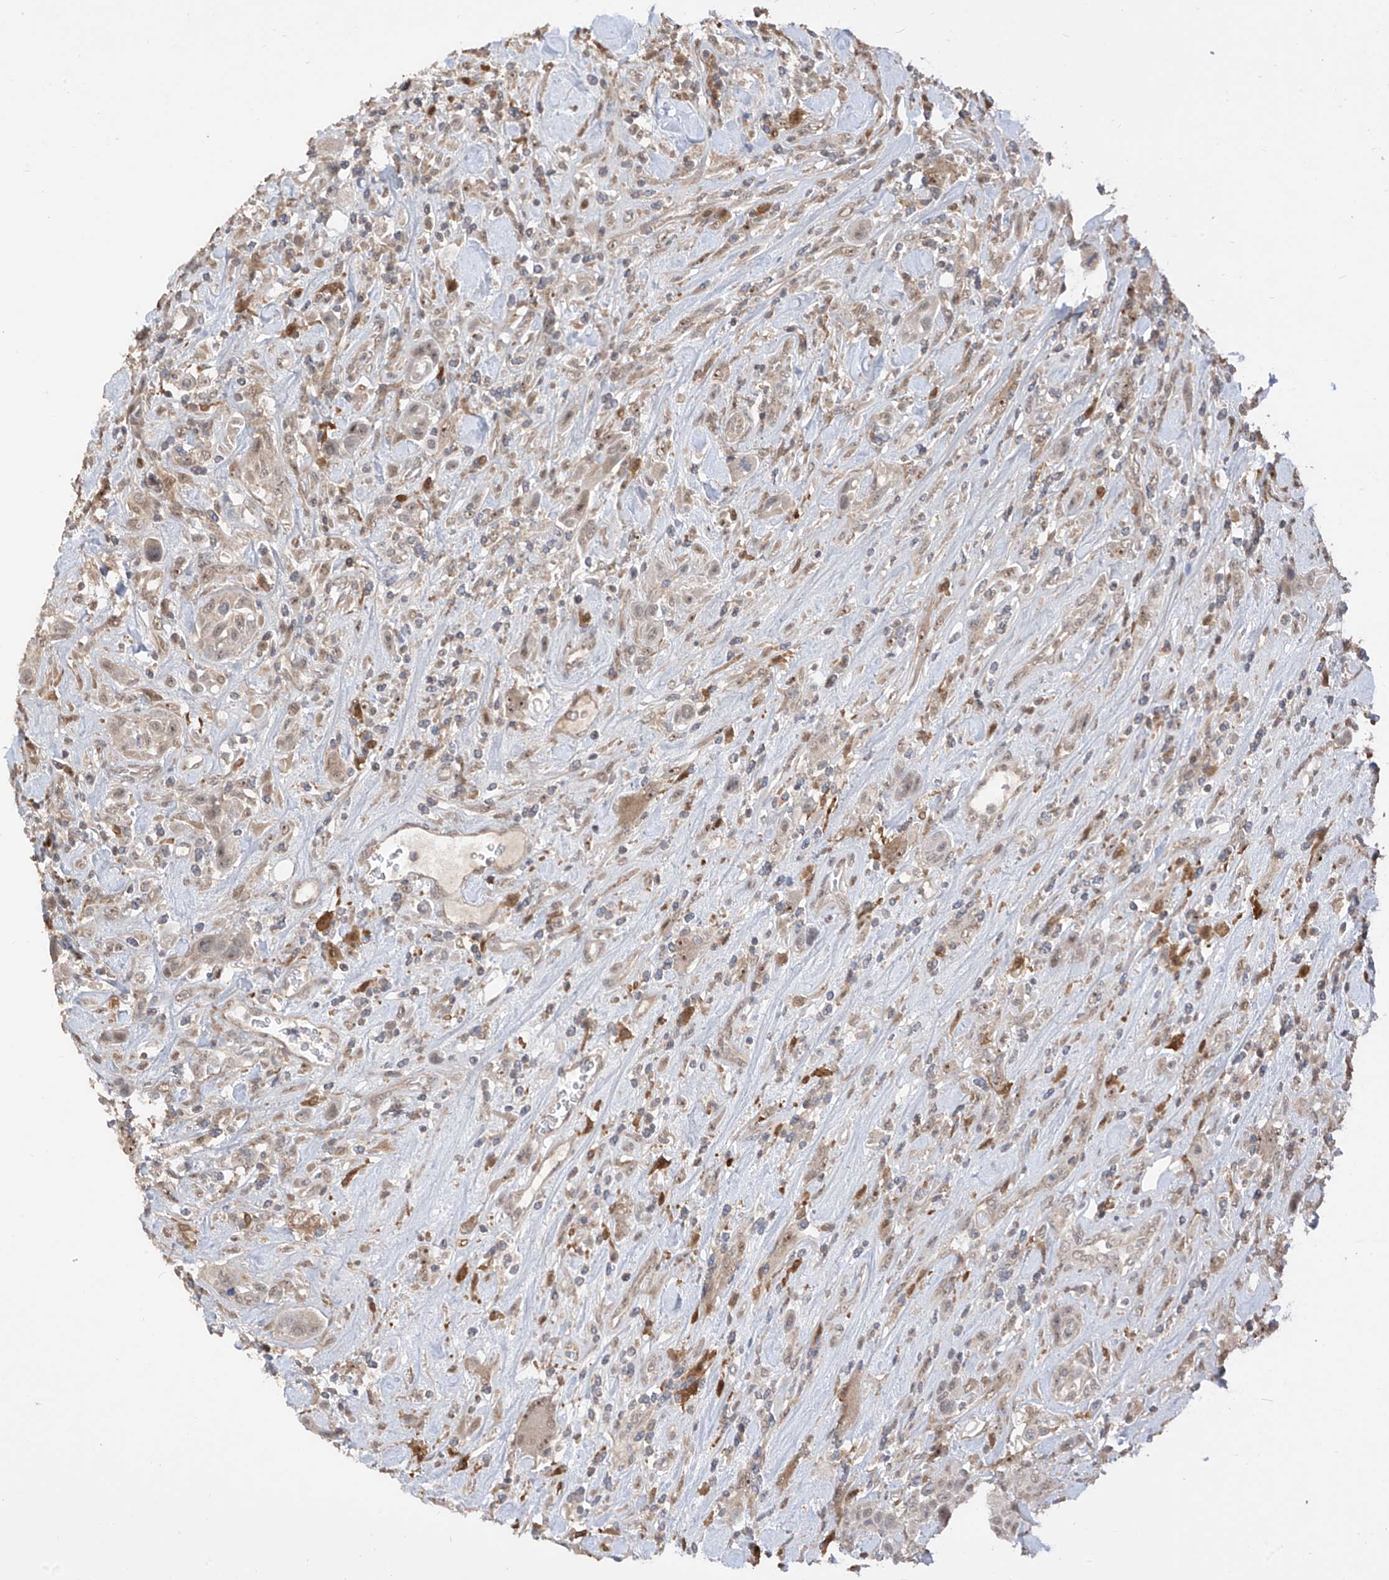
{"staining": {"intensity": "weak", "quantity": "<25%", "location": "nuclear"}, "tissue": "urothelial cancer", "cell_type": "Tumor cells", "image_type": "cancer", "snomed": [{"axis": "morphology", "description": "Urothelial carcinoma, High grade"}, {"axis": "topography", "description": "Urinary bladder"}], "caption": "The immunohistochemistry micrograph has no significant positivity in tumor cells of urothelial carcinoma (high-grade) tissue.", "gene": "LATS1", "patient": {"sex": "male", "age": 50}}